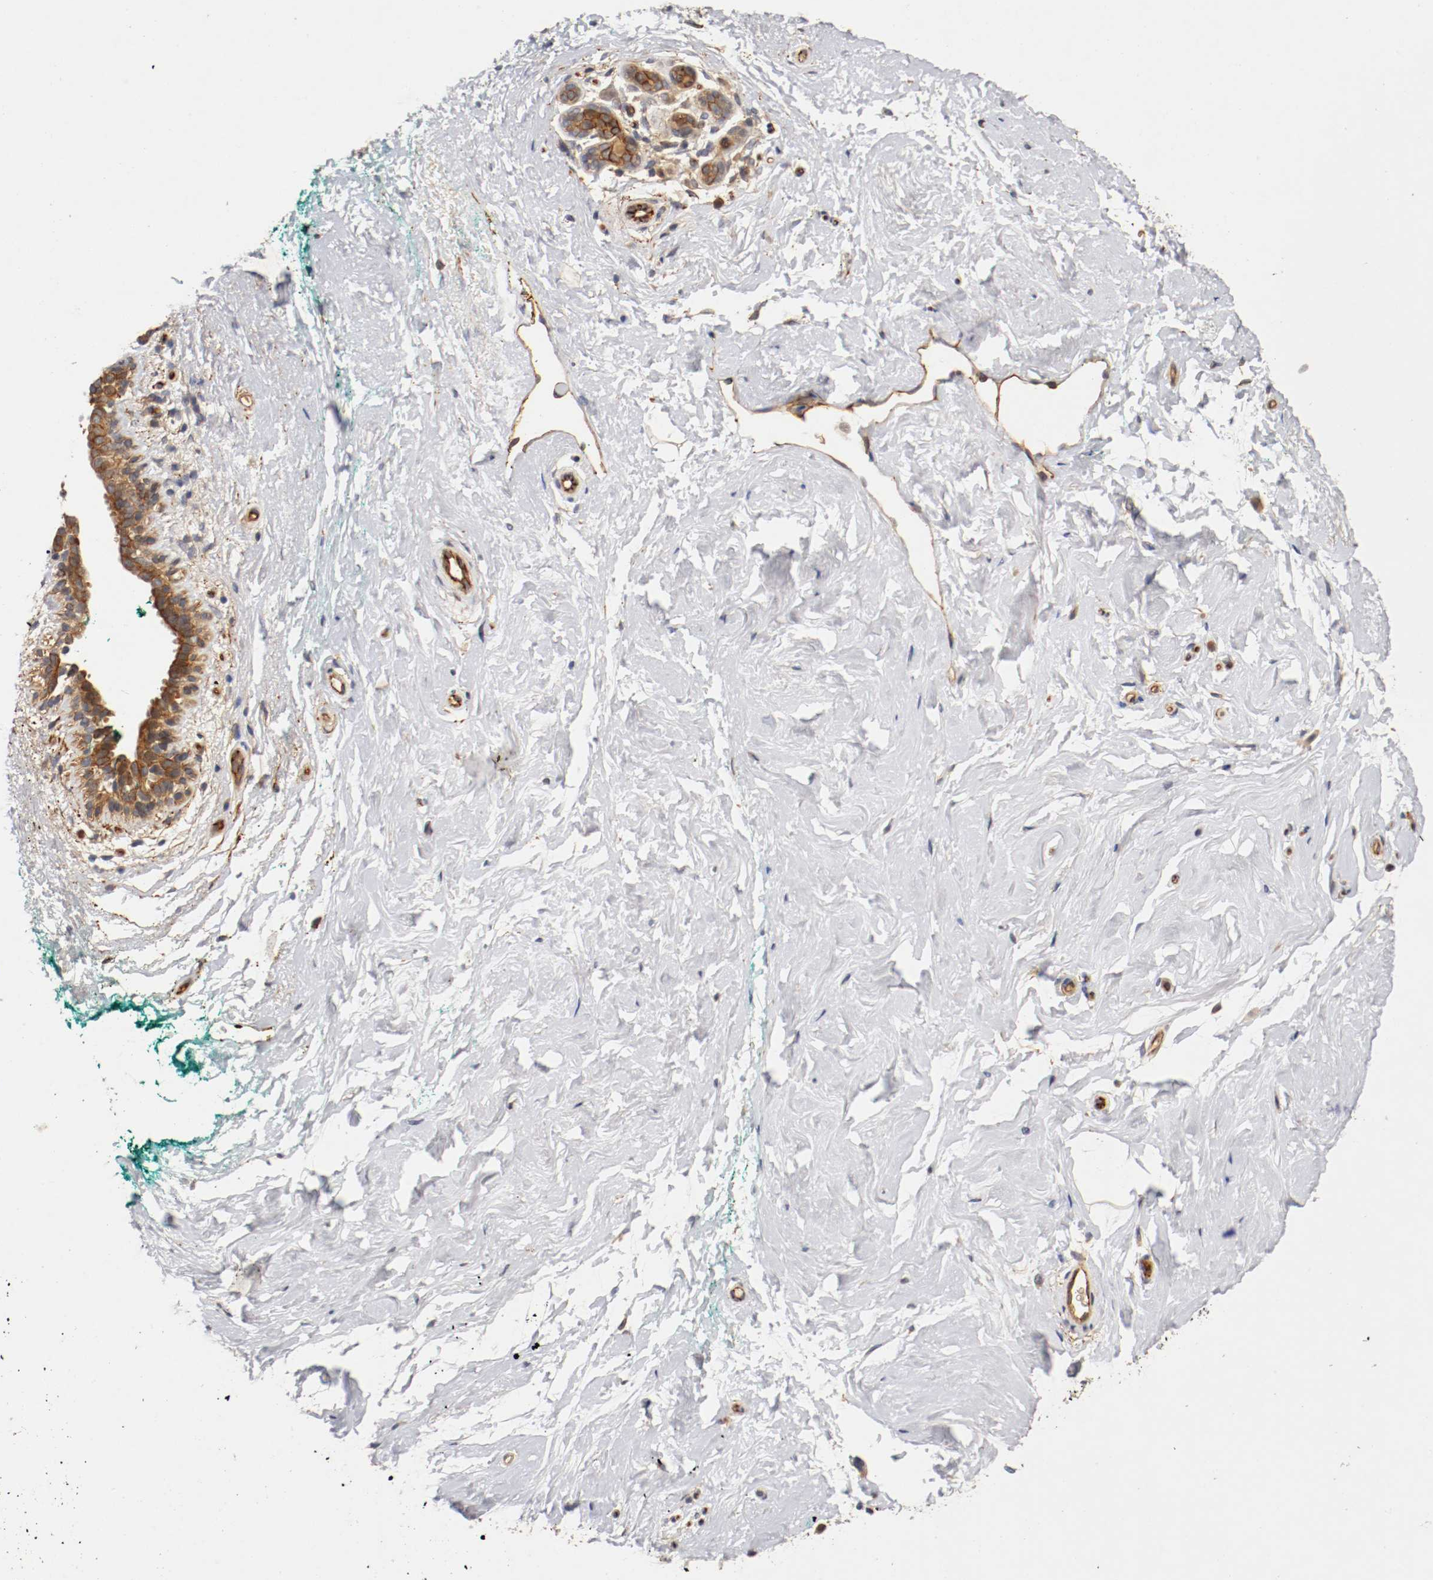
{"staining": {"intensity": "moderate", "quantity": ">75%", "location": "cytoplasmic/membranous"}, "tissue": "breast", "cell_type": "Adipocytes", "image_type": "normal", "snomed": [{"axis": "morphology", "description": "Normal tissue, NOS"}, {"axis": "topography", "description": "Breast"}], "caption": "Protein staining of normal breast reveals moderate cytoplasmic/membranous expression in about >75% of adipocytes. The staining was performed using DAB, with brown indicating positive protein expression. Nuclei are stained blue with hematoxylin.", "gene": "TYK2", "patient": {"sex": "female", "age": 52}}